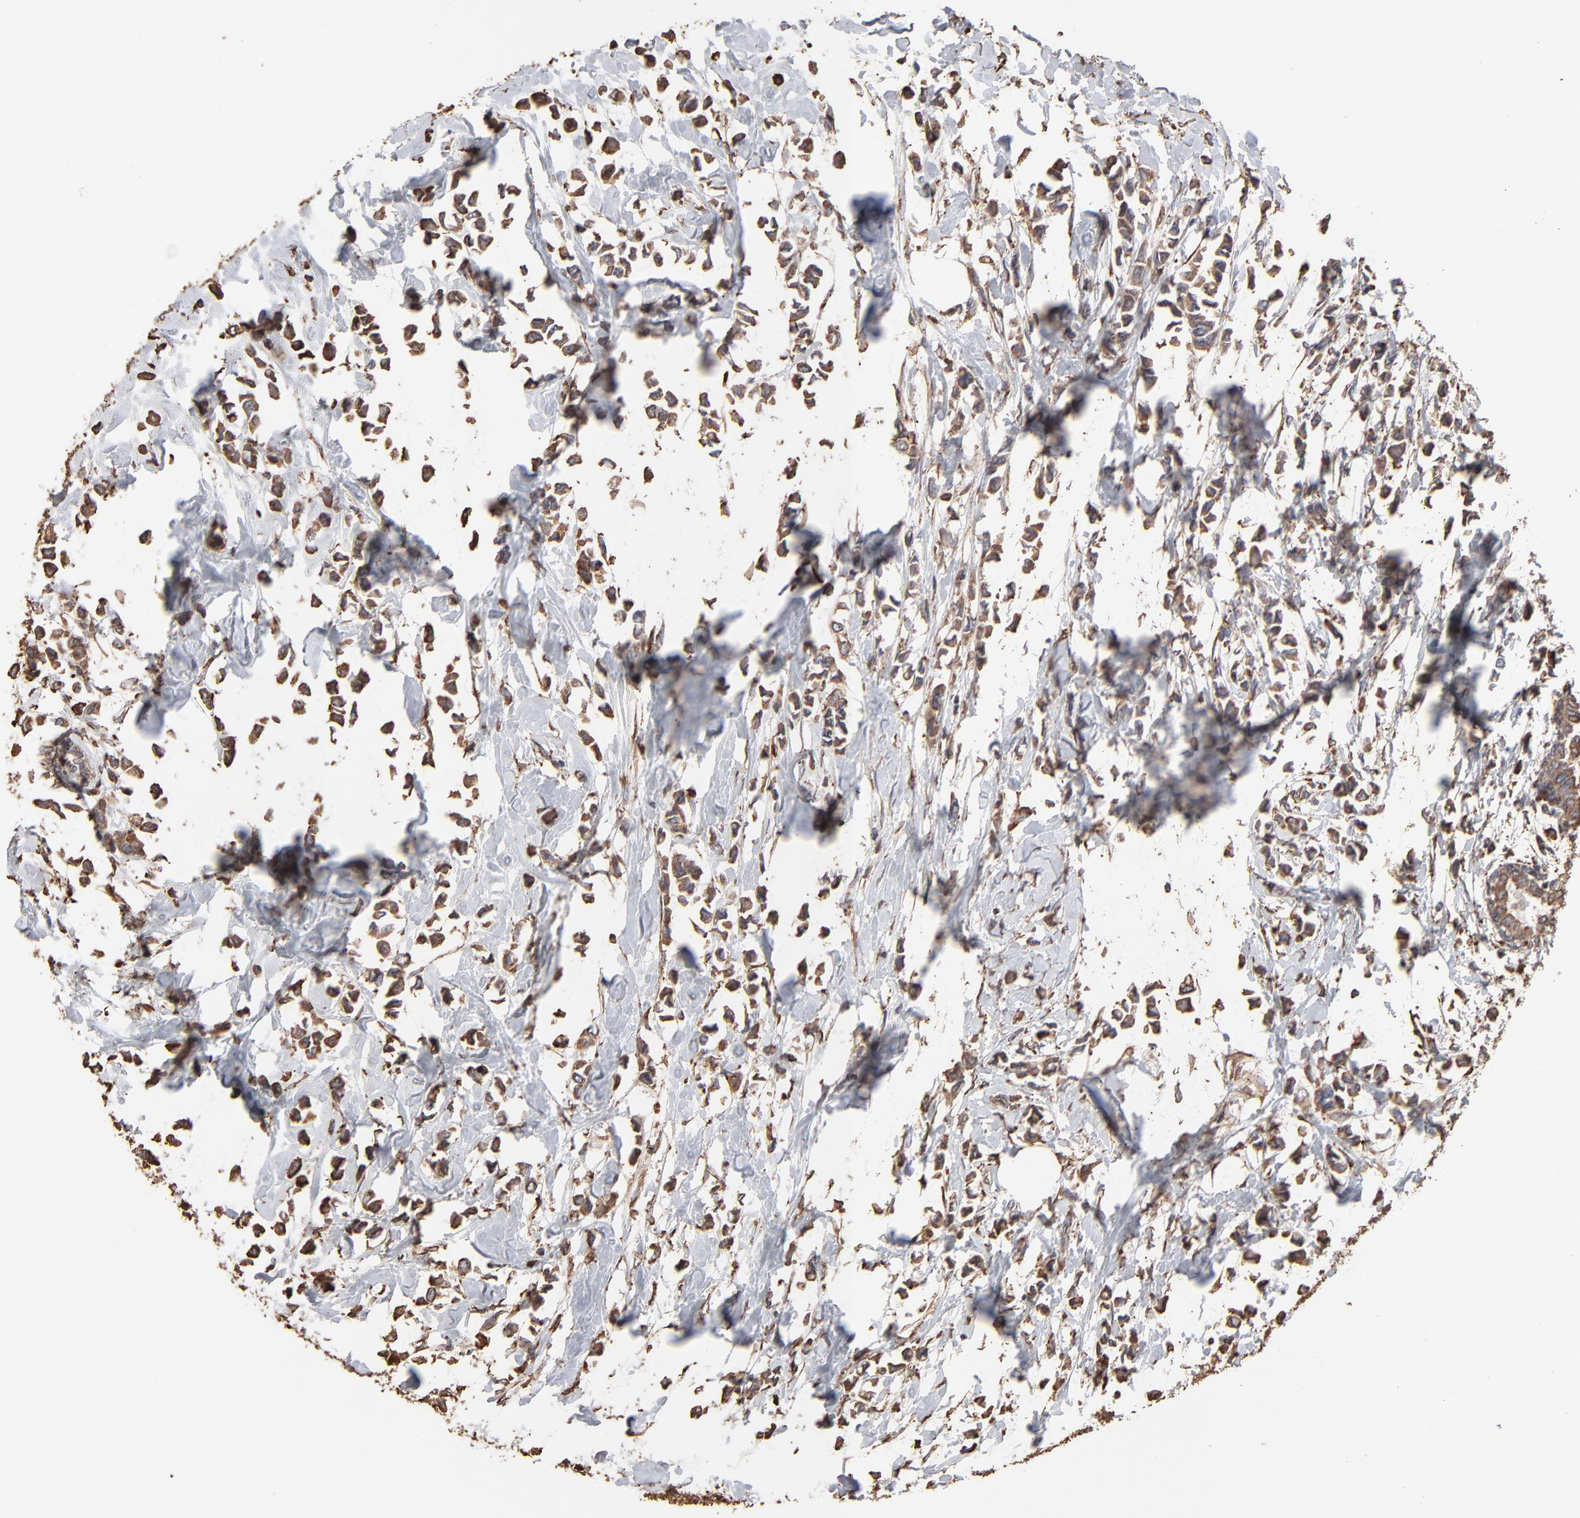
{"staining": {"intensity": "moderate", "quantity": ">75%", "location": "cytoplasmic/membranous"}, "tissue": "breast cancer", "cell_type": "Tumor cells", "image_type": "cancer", "snomed": [{"axis": "morphology", "description": "Lobular carcinoma"}, {"axis": "topography", "description": "Breast"}], "caption": "This is an image of immunohistochemistry staining of breast lobular carcinoma, which shows moderate staining in the cytoplasmic/membranous of tumor cells.", "gene": "PDIA3", "patient": {"sex": "female", "age": 51}}